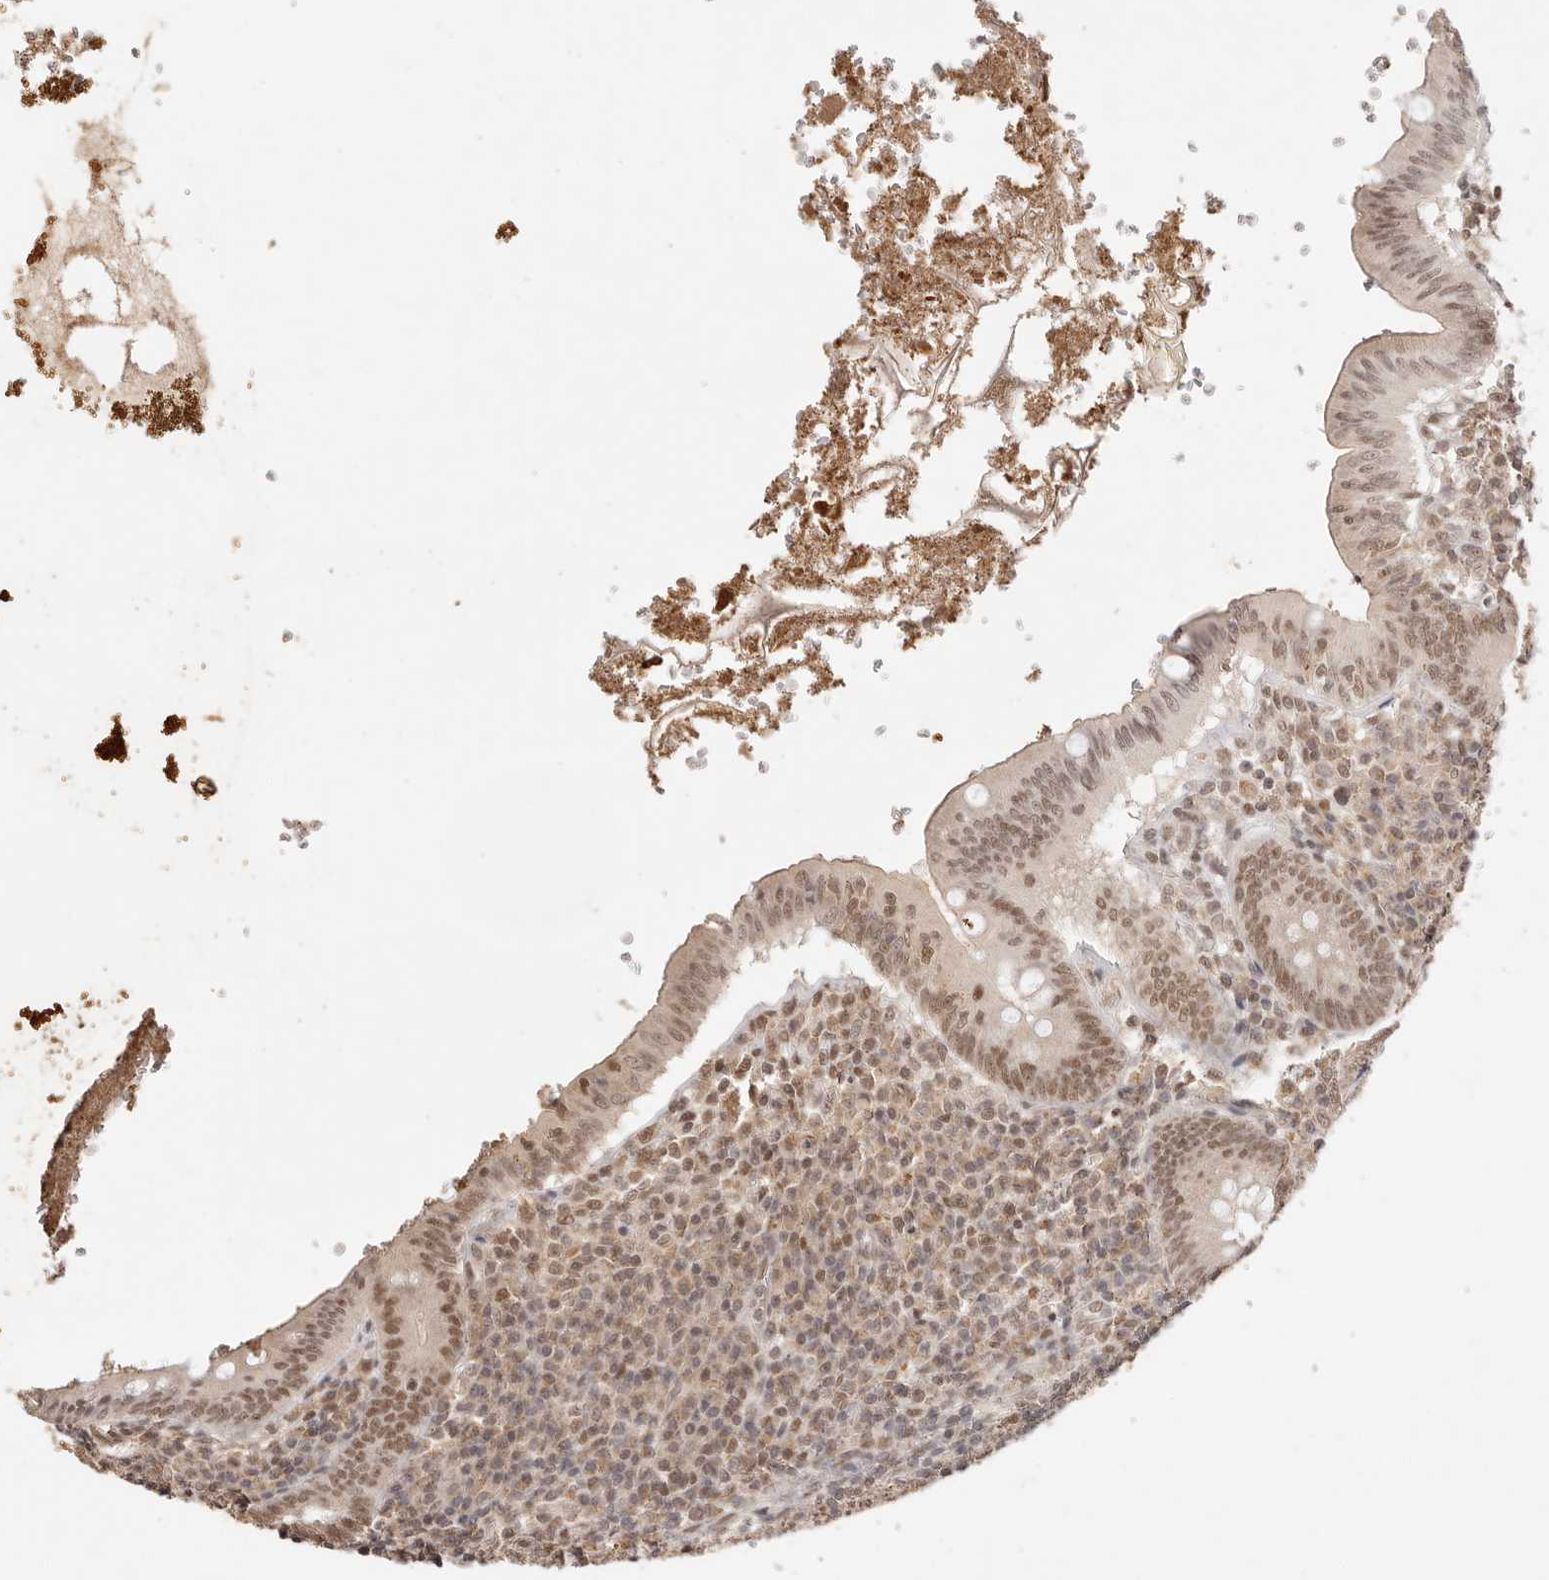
{"staining": {"intensity": "moderate", "quantity": ">75%", "location": "nuclear"}, "tissue": "appendix", "cell_type": "Glandular cells", "image_type": "normal", "snomed": [{"axis": "morphology", "description": "Normal tissue, NOS"}, {"axis": "topography", "description": "Appendix"}], "caption": "A brown stain shows moderate nuclear expression of a protein in glandular cells of unremarkable appendix.", "gene": "RFC3", "patient": {"sex": "male", "age": 8}}